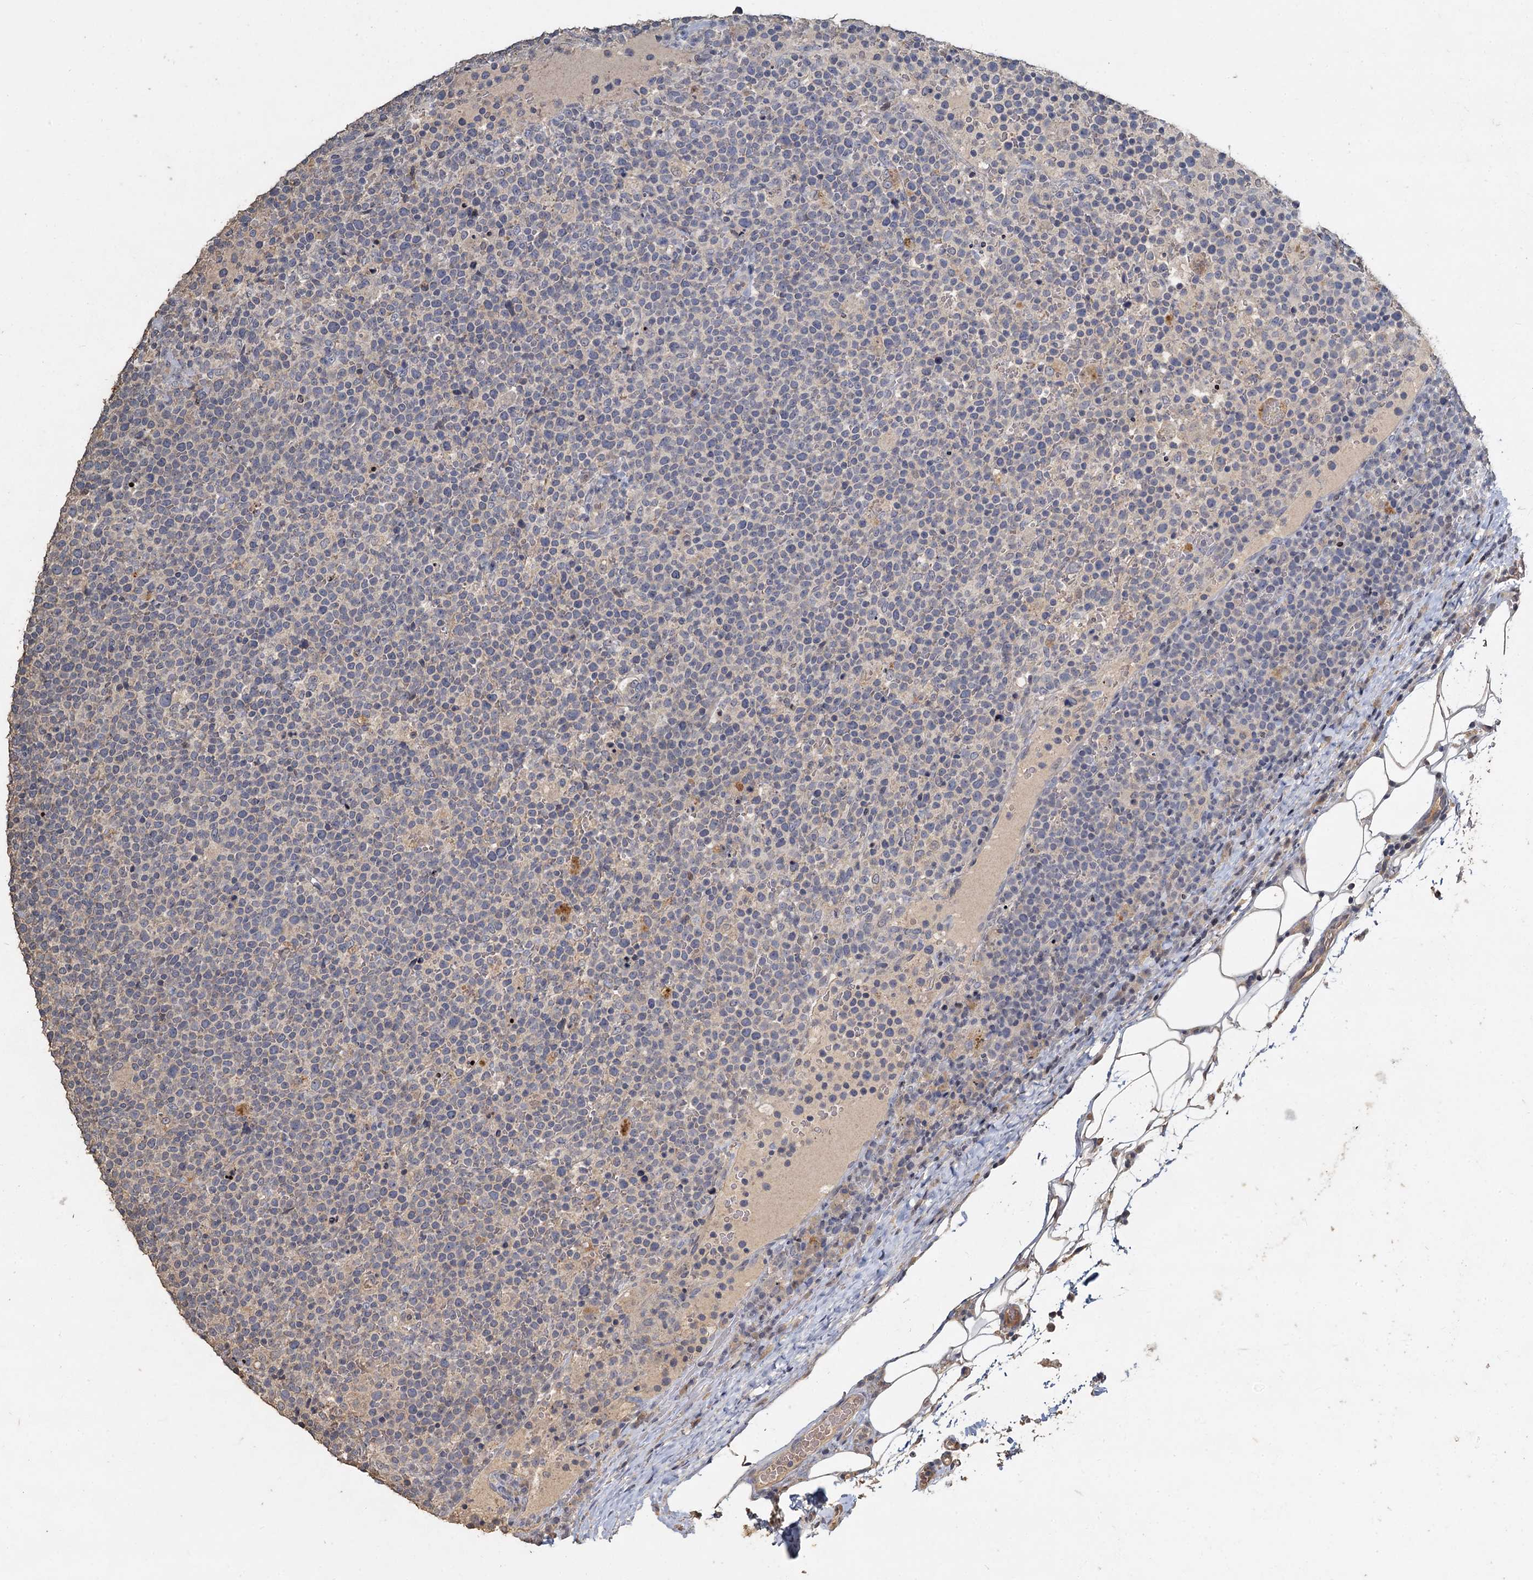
{"staining": {"intensity": "negative", "quantity": "none", "location": "none"}, "tissue": "lymphoma", "cell_type": "Tumor cells", "image_type": "cancer", "snomed": [{"axis": "morphology", "description": "Malignant lymphoma, non-Hodgkin's type, High grade"}, {"axis": "topography", "description": "Lymph node"}], "caption": "This is an IHC micrograph of human malignant lymphoma, non-Hodgkin's type (high-grade). There is no positivity in tumor cells.", "gene": "CCDC61", "patient": {"sex": "male", "age": 61}}